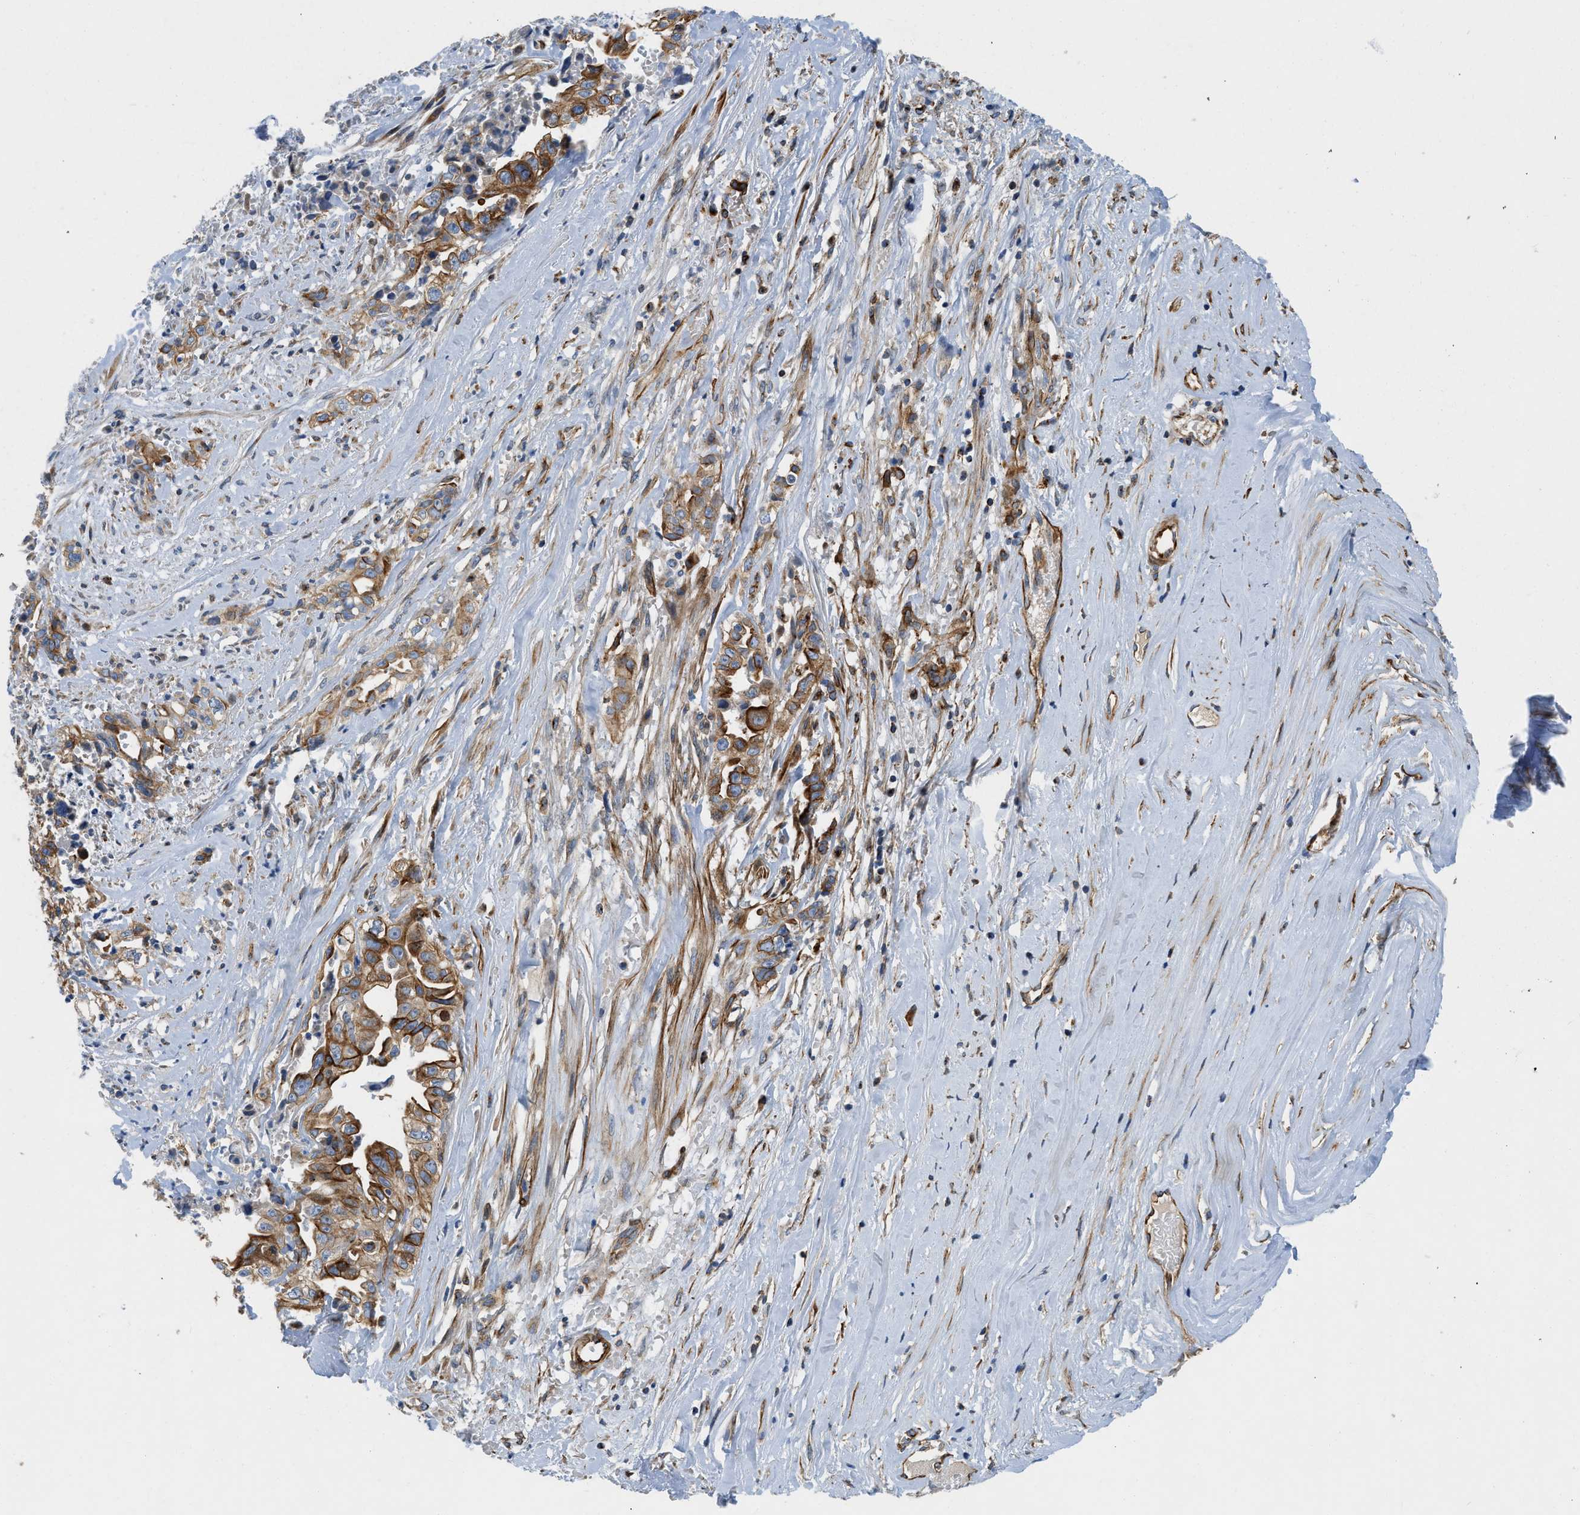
{"staining": {"intensity": "moderate", "quantity": ">75%", "location": "cytoplasmic/membranous"}, "tissue": "liver cancer", "cell_type": "Tumor cells", "image_type": "cancer", "snomed": [{"axis": "morphology", "description": "Cholangiocarcinoma"}, {"axis": "topography", "description": "Liver"}], "caption": "The image reveals a brown stain indicating the presence of a protein in the cytoplasmic/membranous of tumor cells in liver cholangiocarcinoma.", "gene": "TMEM248", "patient": {"sex": "female", "age": 70}}